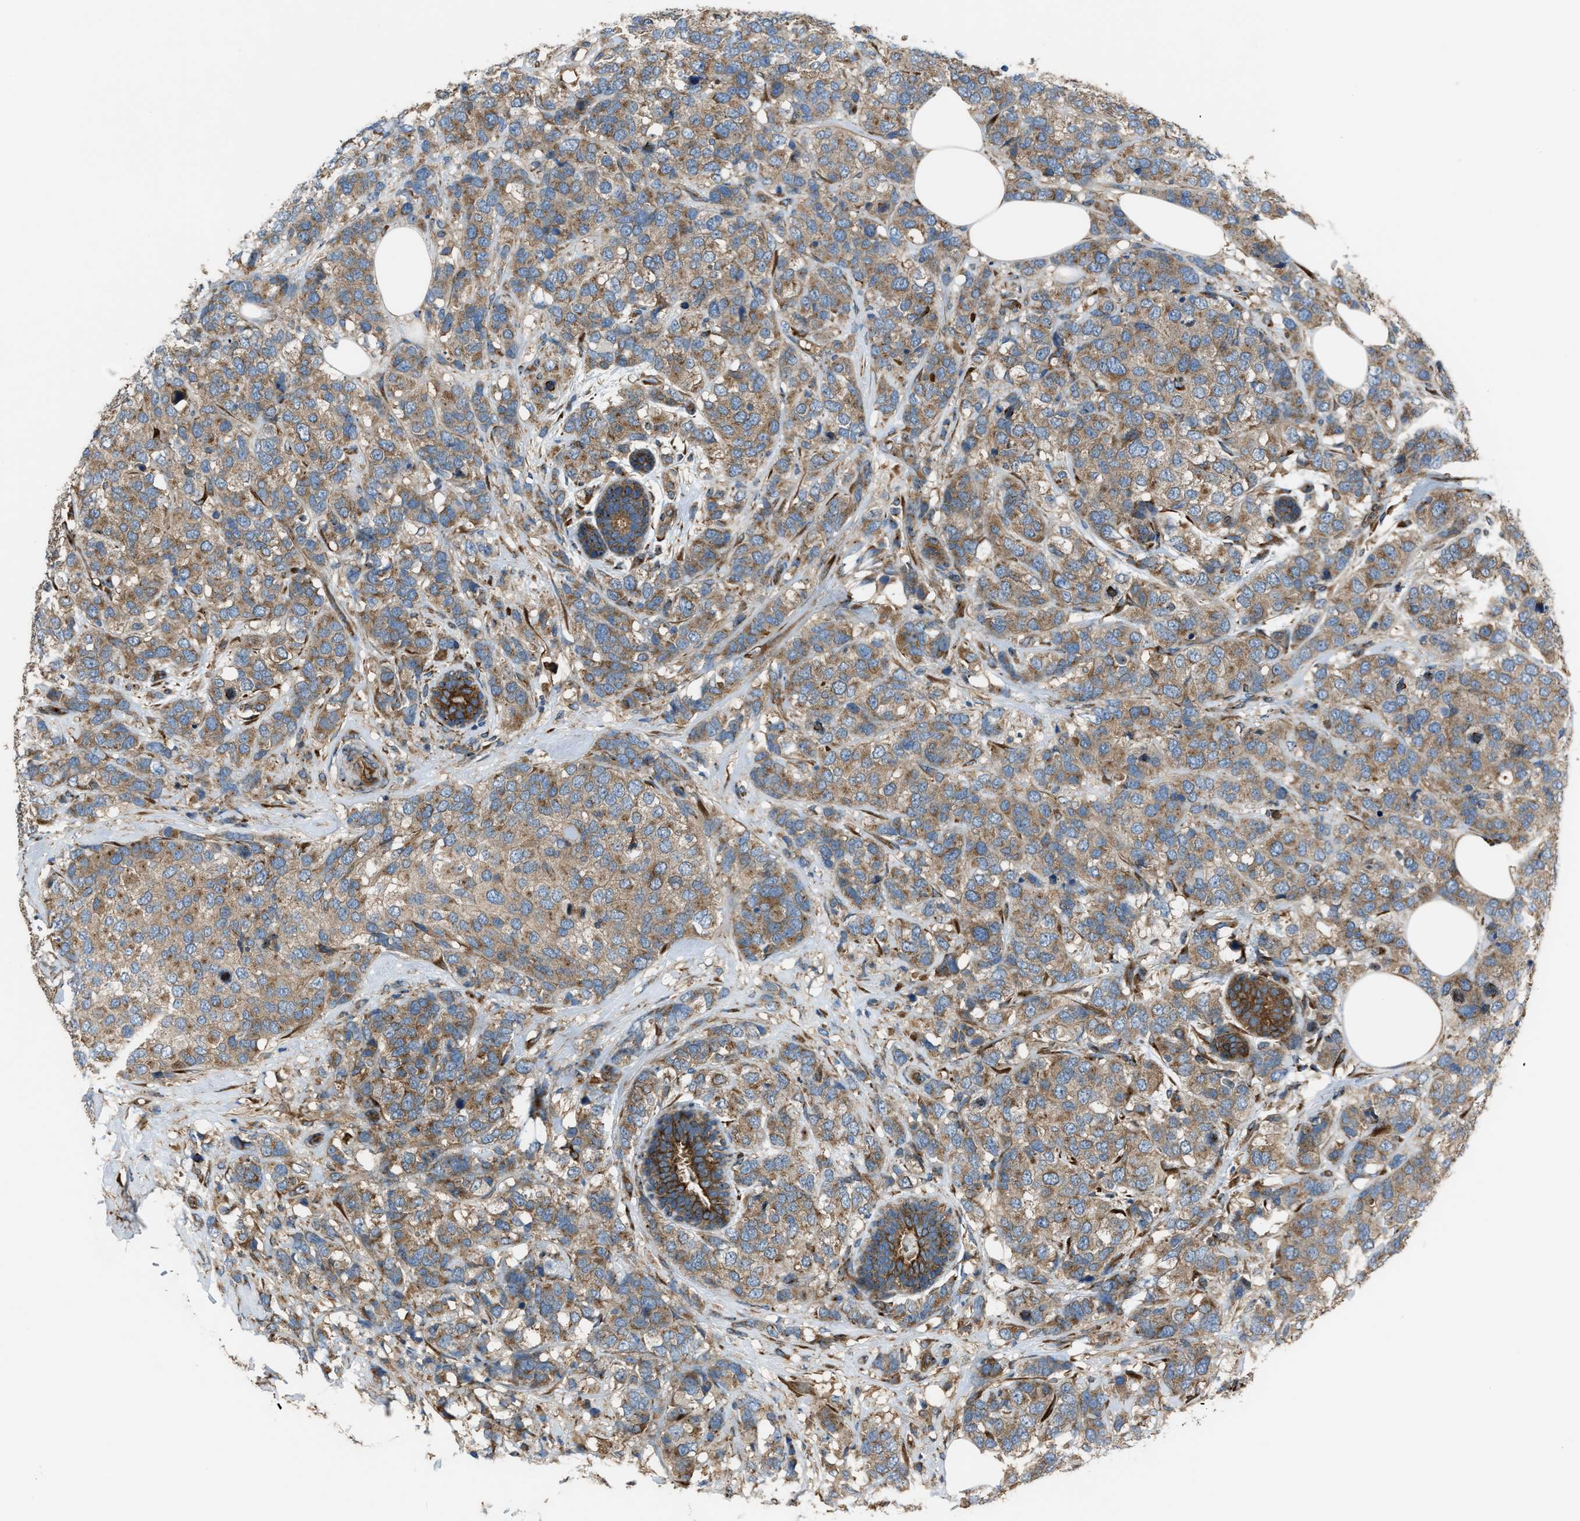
{"staining": {"intensity": "moderate", "quantity": ">75%", "location": "cytoplasmic/membranous"}, "tissue": "breast cancer", "cell_type": "Tumor cells", "image_type": "cancer", "snomed": [{"axis": "morphology", "description": "Lobular carcinoma"}, {"axis": "topography", "description": "Breast"}], "caption": "Protein staining demonstrates moderate cytoplasmic/membranous expression in approximately >75% of tumor cells in lobular carcinoma (breast).", "gene": "TRPC1", "patient": {"sex": "female", "age": 59}}